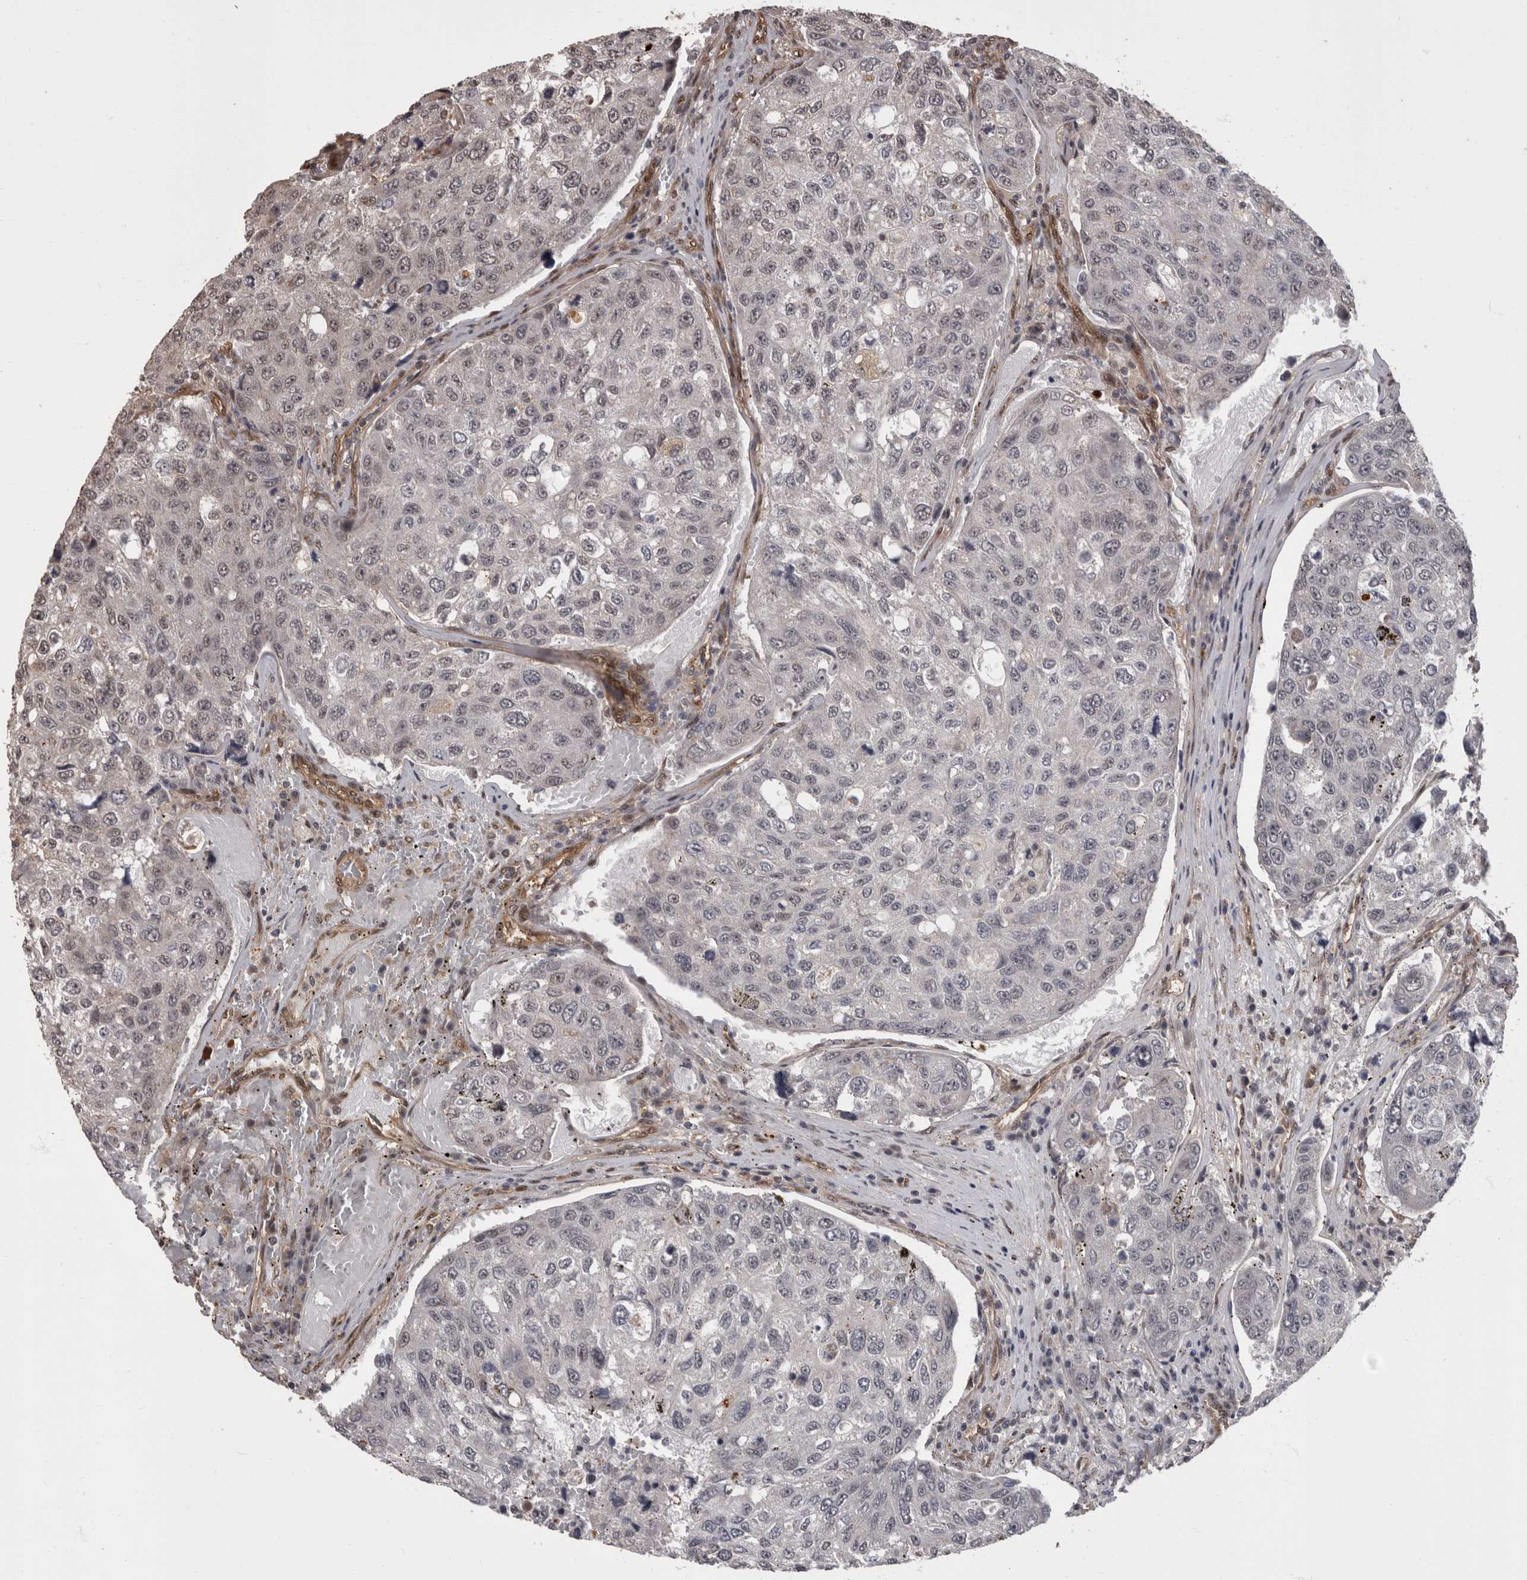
{"staining": {"intensity": "negative", "quantity": "none", "location": "none"}, "tissue": "urothelial cancer", "cell_type": "Tumor cells", "image_type": "cancer", "snomed": [{"axis": "morphology", "description": "Urothelial carcinoma, High grade"}, {"axis": "topography", "description": "Lymph node"}, {"axis": "topography", "description": "Urinary bladder"}], "caption": "A high-resolution image shows immunohistochemistry staining of urothelial cancer, which reveals no significant positivity in tumor cells. (Stains: DAB (3,3'-diaminobenzidine) immunohistochemistry (IHC) with hematoxylin counter stain, Microscopy: brightfield microscopy at high magnification).", "gene": "AKT3", "patient": {"sex": "male", "age": 51}}